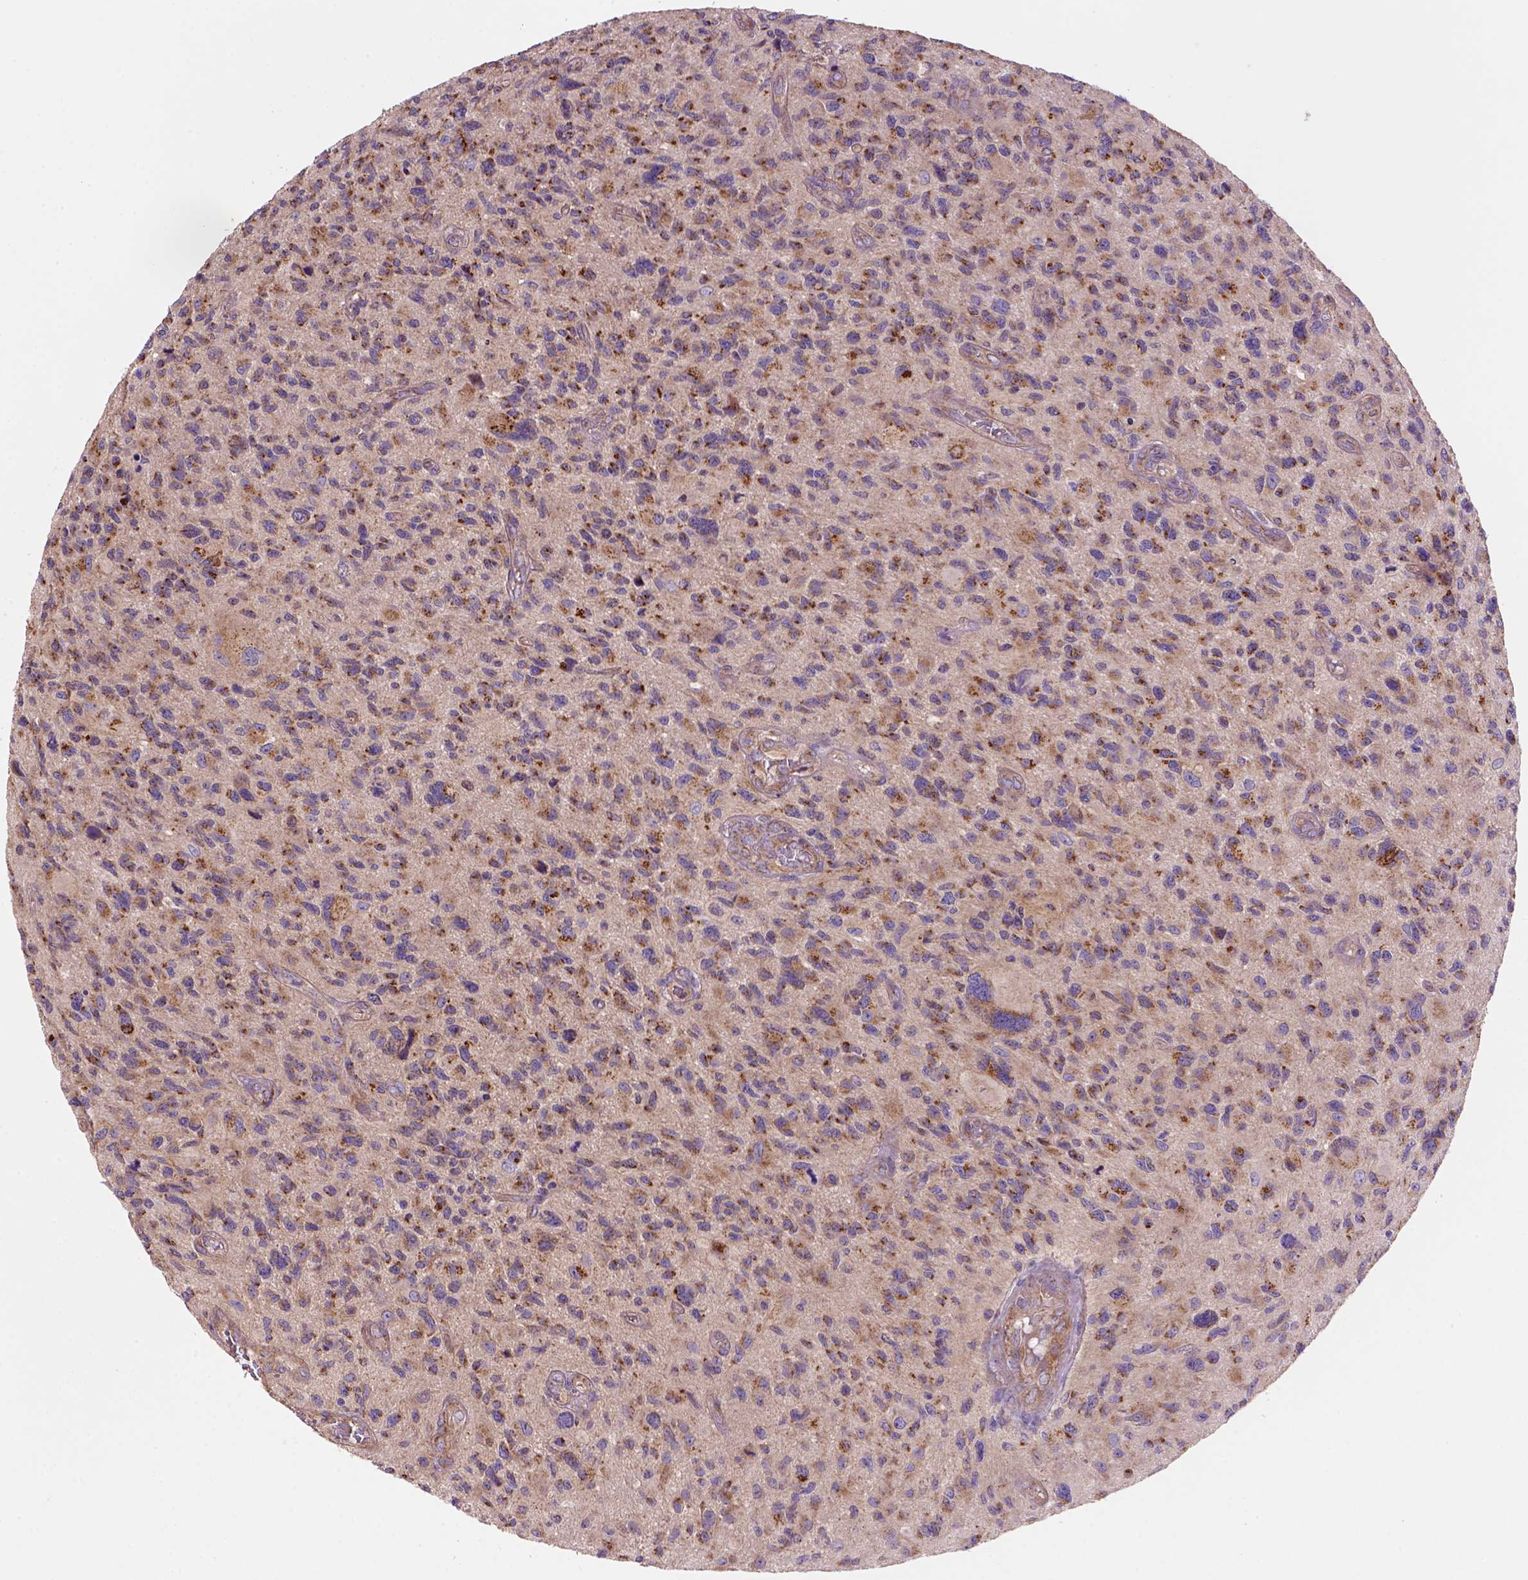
{"staining": {"intensity": "moderate", "quantity": "25%-75%", "location": "cytoplasmic/membranous"}, "tissue": "glioma", "cell_type": "Tumor cells", "image_type": "cancer", "snomed": [{"axis": "morphology", "description": "Glioma, malignant, NOS"}, {"axis": "morphology", "description": "Glioma, malignant, High grade"}, {"axis": "topography", "description": "Brain"}], "caption": "Protein staining exhibits moderate cytoplasmic/membranous positivity in about 25%-75% of tumor cells in malignant glioma.", "gene": "WARS2", "patient": {"sex": "female", "age": 71}}